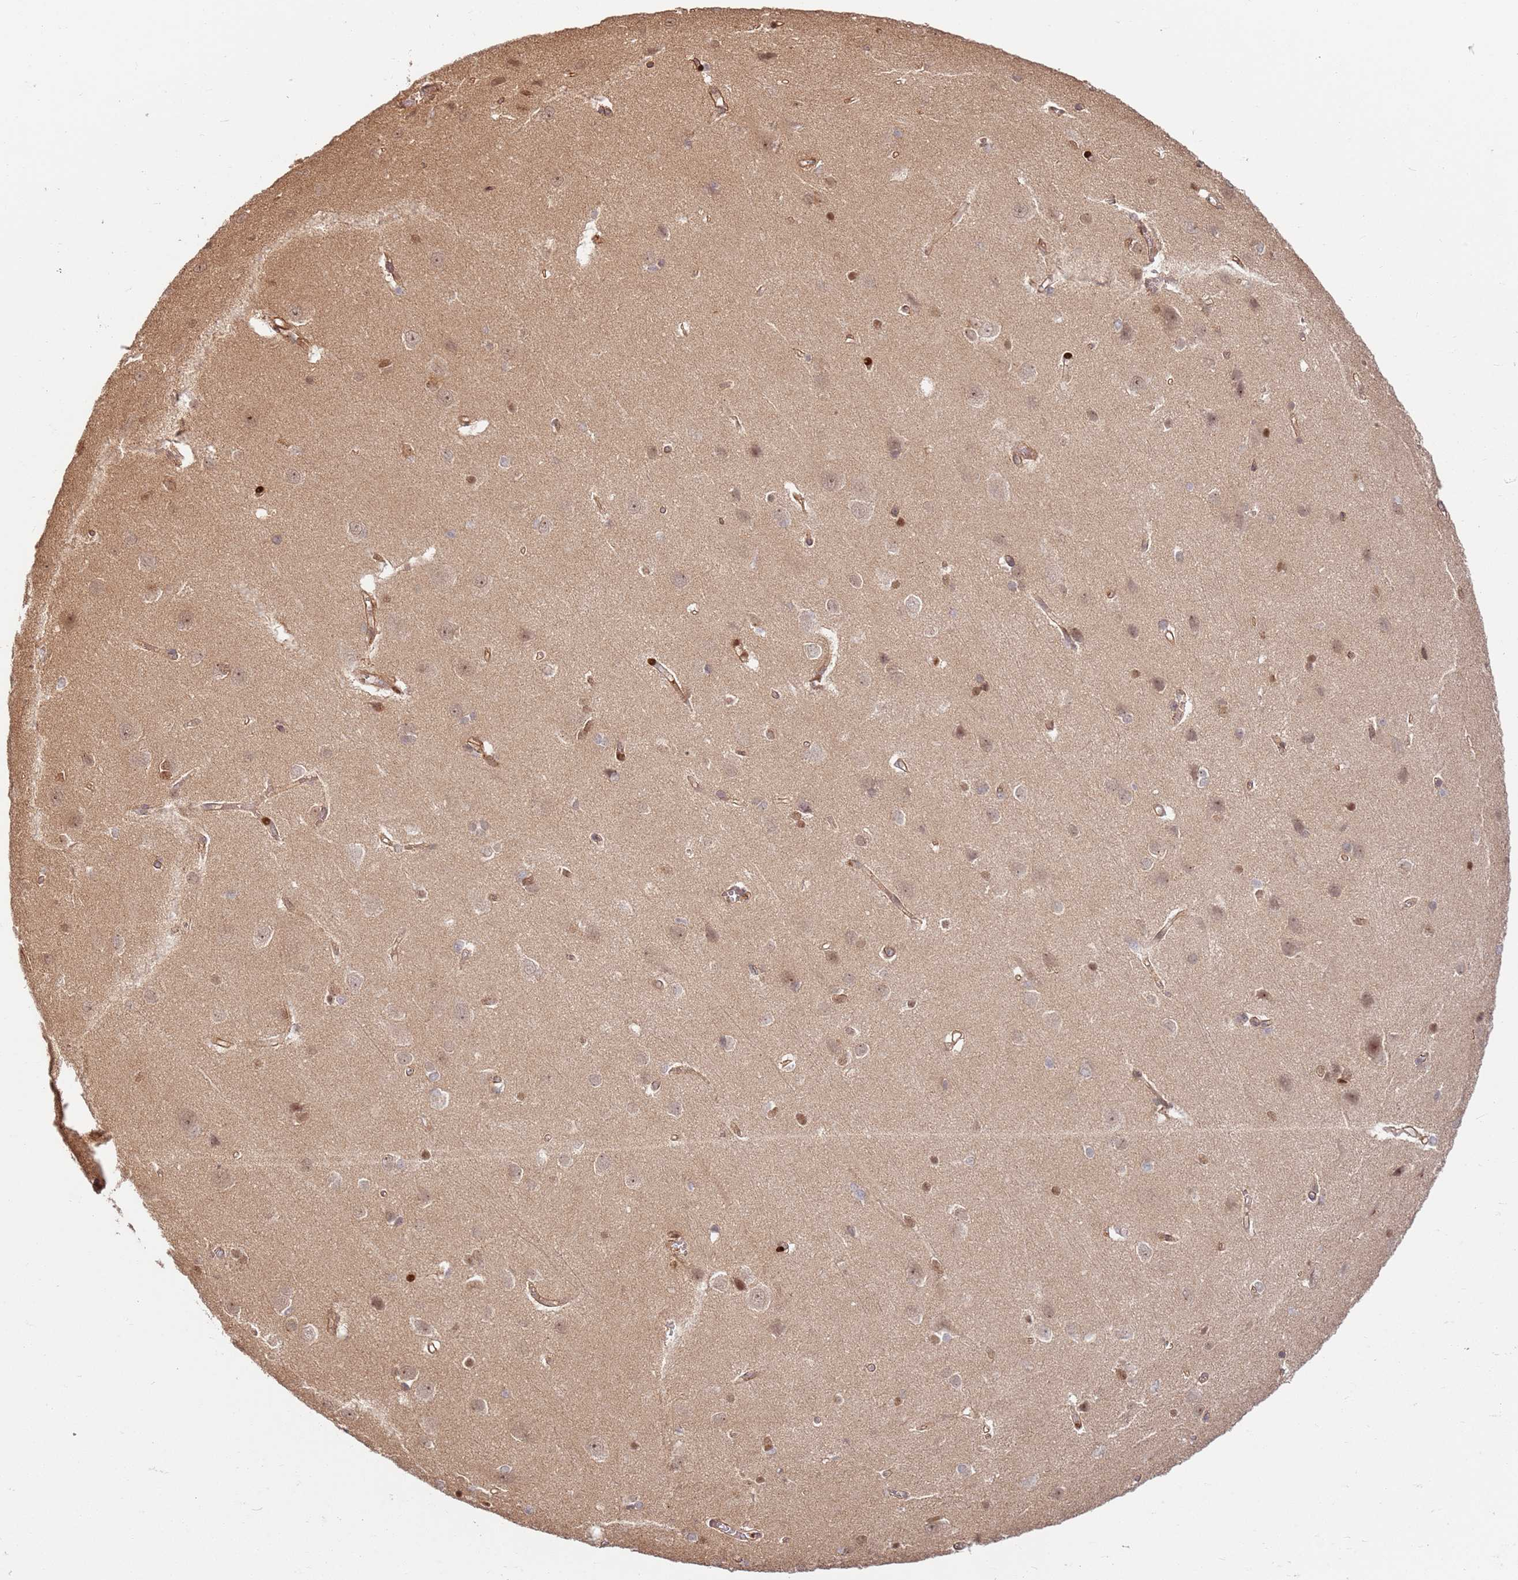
{"staining": {"intensity": "moderate", "quantity": ">75%", "location": "cytoplasmic/membranous,nuclear"}, "tissue": "cerebral cortex", "cell_type": "Endothelial cells", "image_type": "normal", "snomed": [{"axis": "morphology", "description": "Normal tissue, NOS"}, {"axis": "topography", "description": "Cerebral cortex"}], "caption": "DAB (3,3'-diaminobenzidine) immunohistochemical staining of unremarkable cerebral cortex demonstrates moderate cytoplasmic/membranous,nuclear protein expression in approximately >75% of endothelial cells. Immunohistochemistry stains the protein in brown and the nuclei are stained blue.", "gene": "TMEM233", "patient": {"sex": "male", "age": 37}}